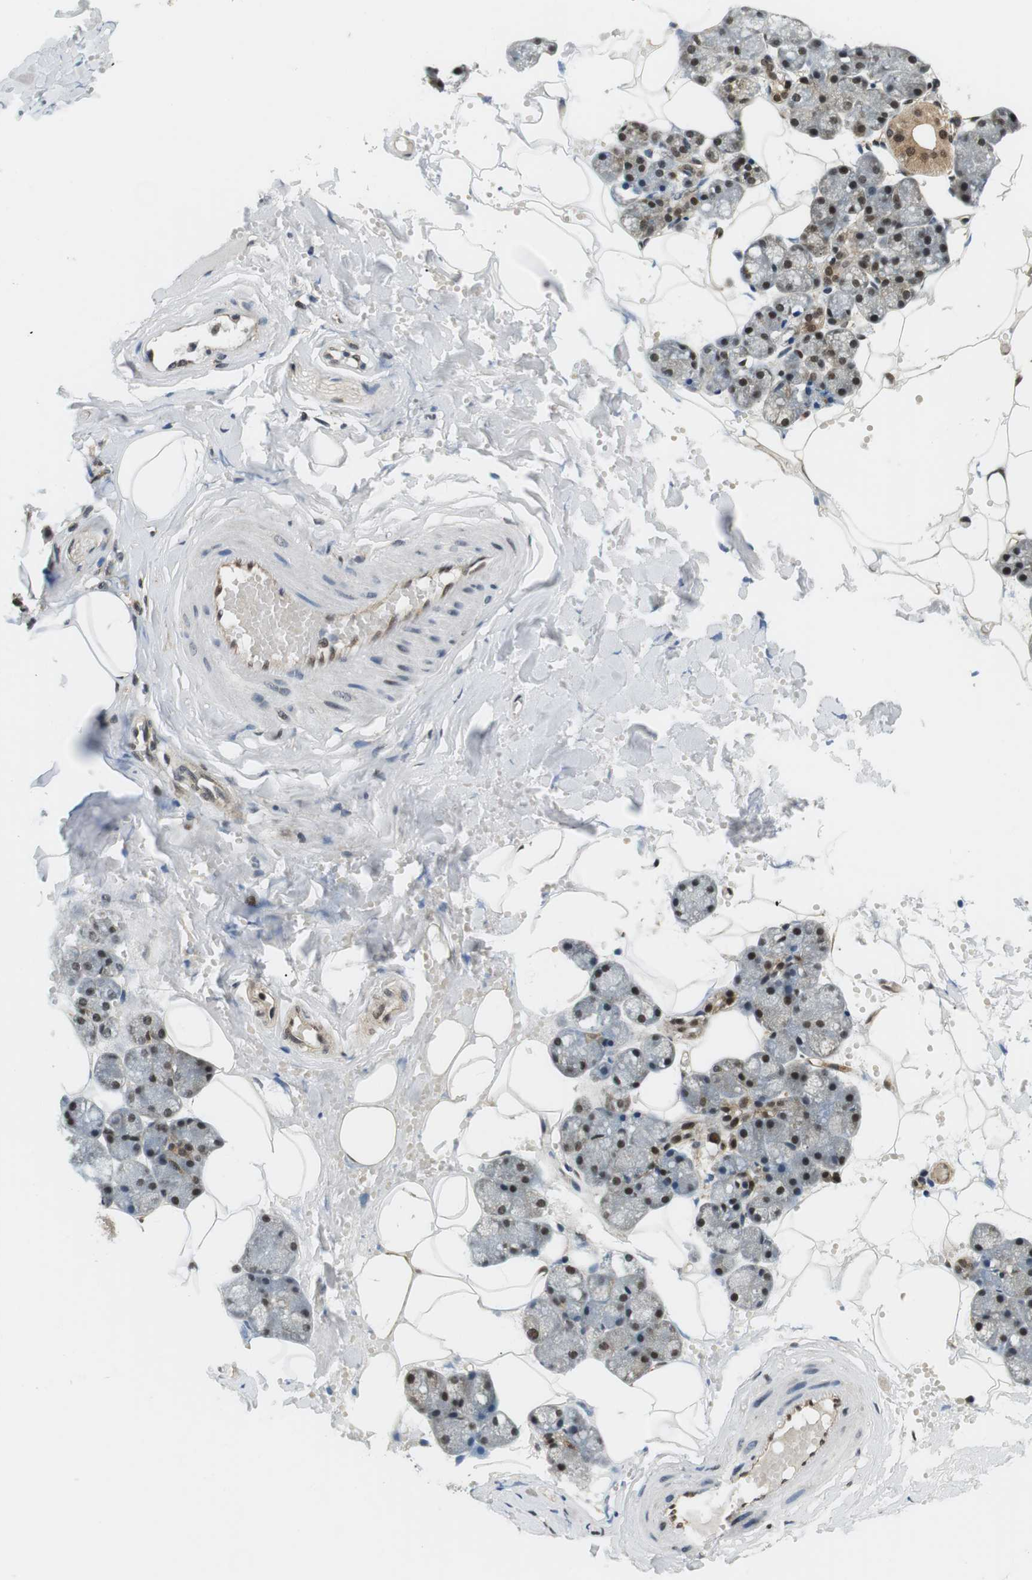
{"staining": {"intensity": "moderate", "quantity": "25%-75%", "location": "cytoplasmic/membranous,nuclear"}, "tissue": "salivary gland", "cell_type": "Glandular cells", "image_type": "normal", "snomed": [{"axis": "morphology", "description": "Normal tissue, NOS"}, {"axis": "topography", "description": "Salivary gland"}], "caption": "High-power microscopy captured an immunohistochemistry (IHC) micrograph of normal salivary gland, revealing moderate cytoplasmic/membranous,nuclear staining in about 25%-75% of glandular cells. The staining was performed using DAB (3,3'-diaminobenzidine) to visualize the protein expression in brown, while the nuclei were stained in blue with hematoxylin (Magnification: 20x).", "gene": "CSNK2B", "patient": {"sex": "male", "age": 62}}